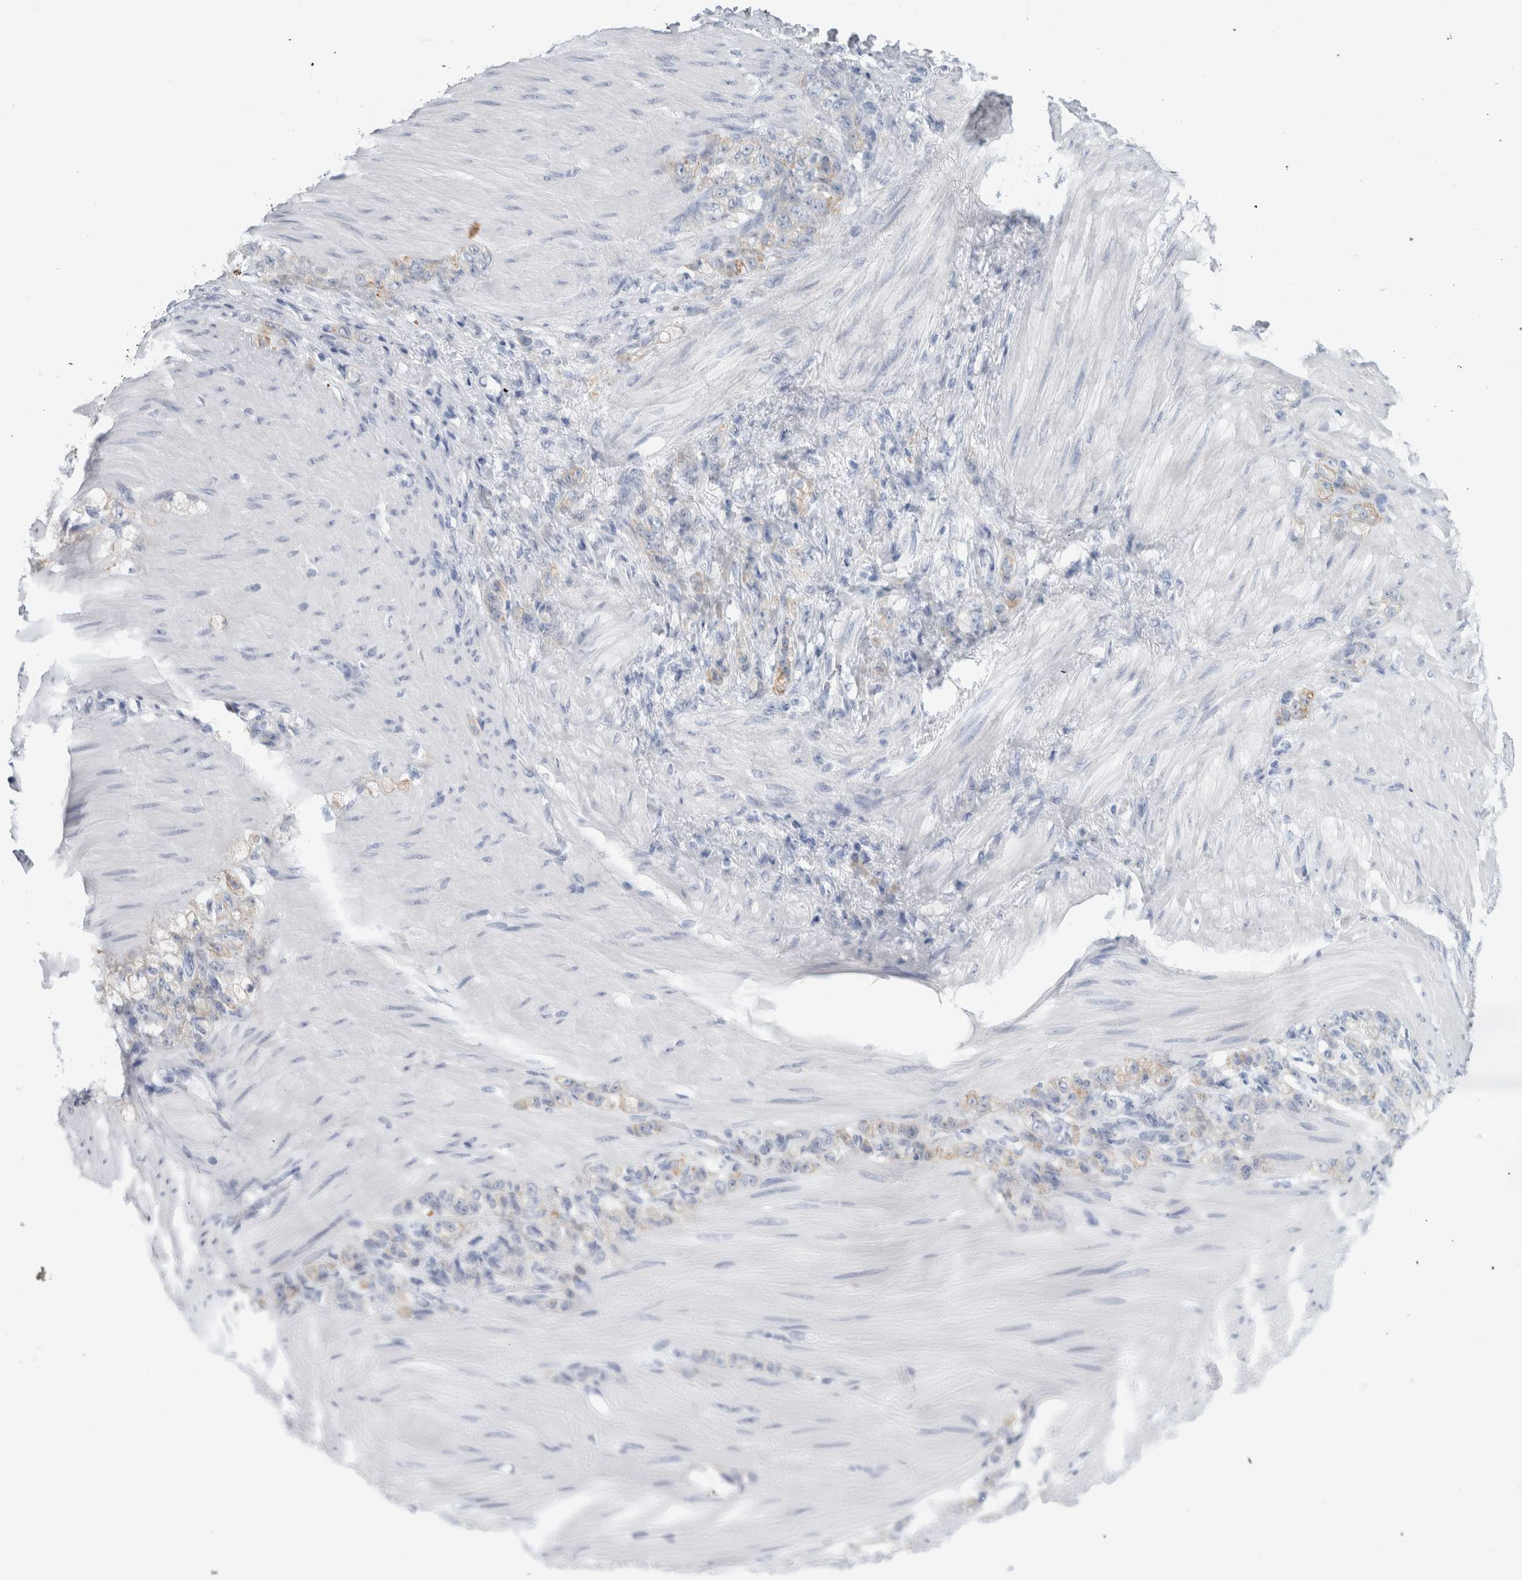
{"staining": {"intensity": "negative", "quantity": "none", "location": "none"}, "tissue": "stomach cancer", "cell_type": "Tumor cells", "image_type": "cancer", "snomed": [{"axis": "morphology", "description": "Normal tissue, NOS"}, {"axis": "morphology", "description": "Adenocarcinoma, NOS"}, {"axis": "topography", "description": "Stomach"}], "caption": "IHC of human stomach adenocarcinoma demonstrates no staining in tumor cells.", "gene": "RPH3AL", "patient": {"sex": "male", "age": 82}}